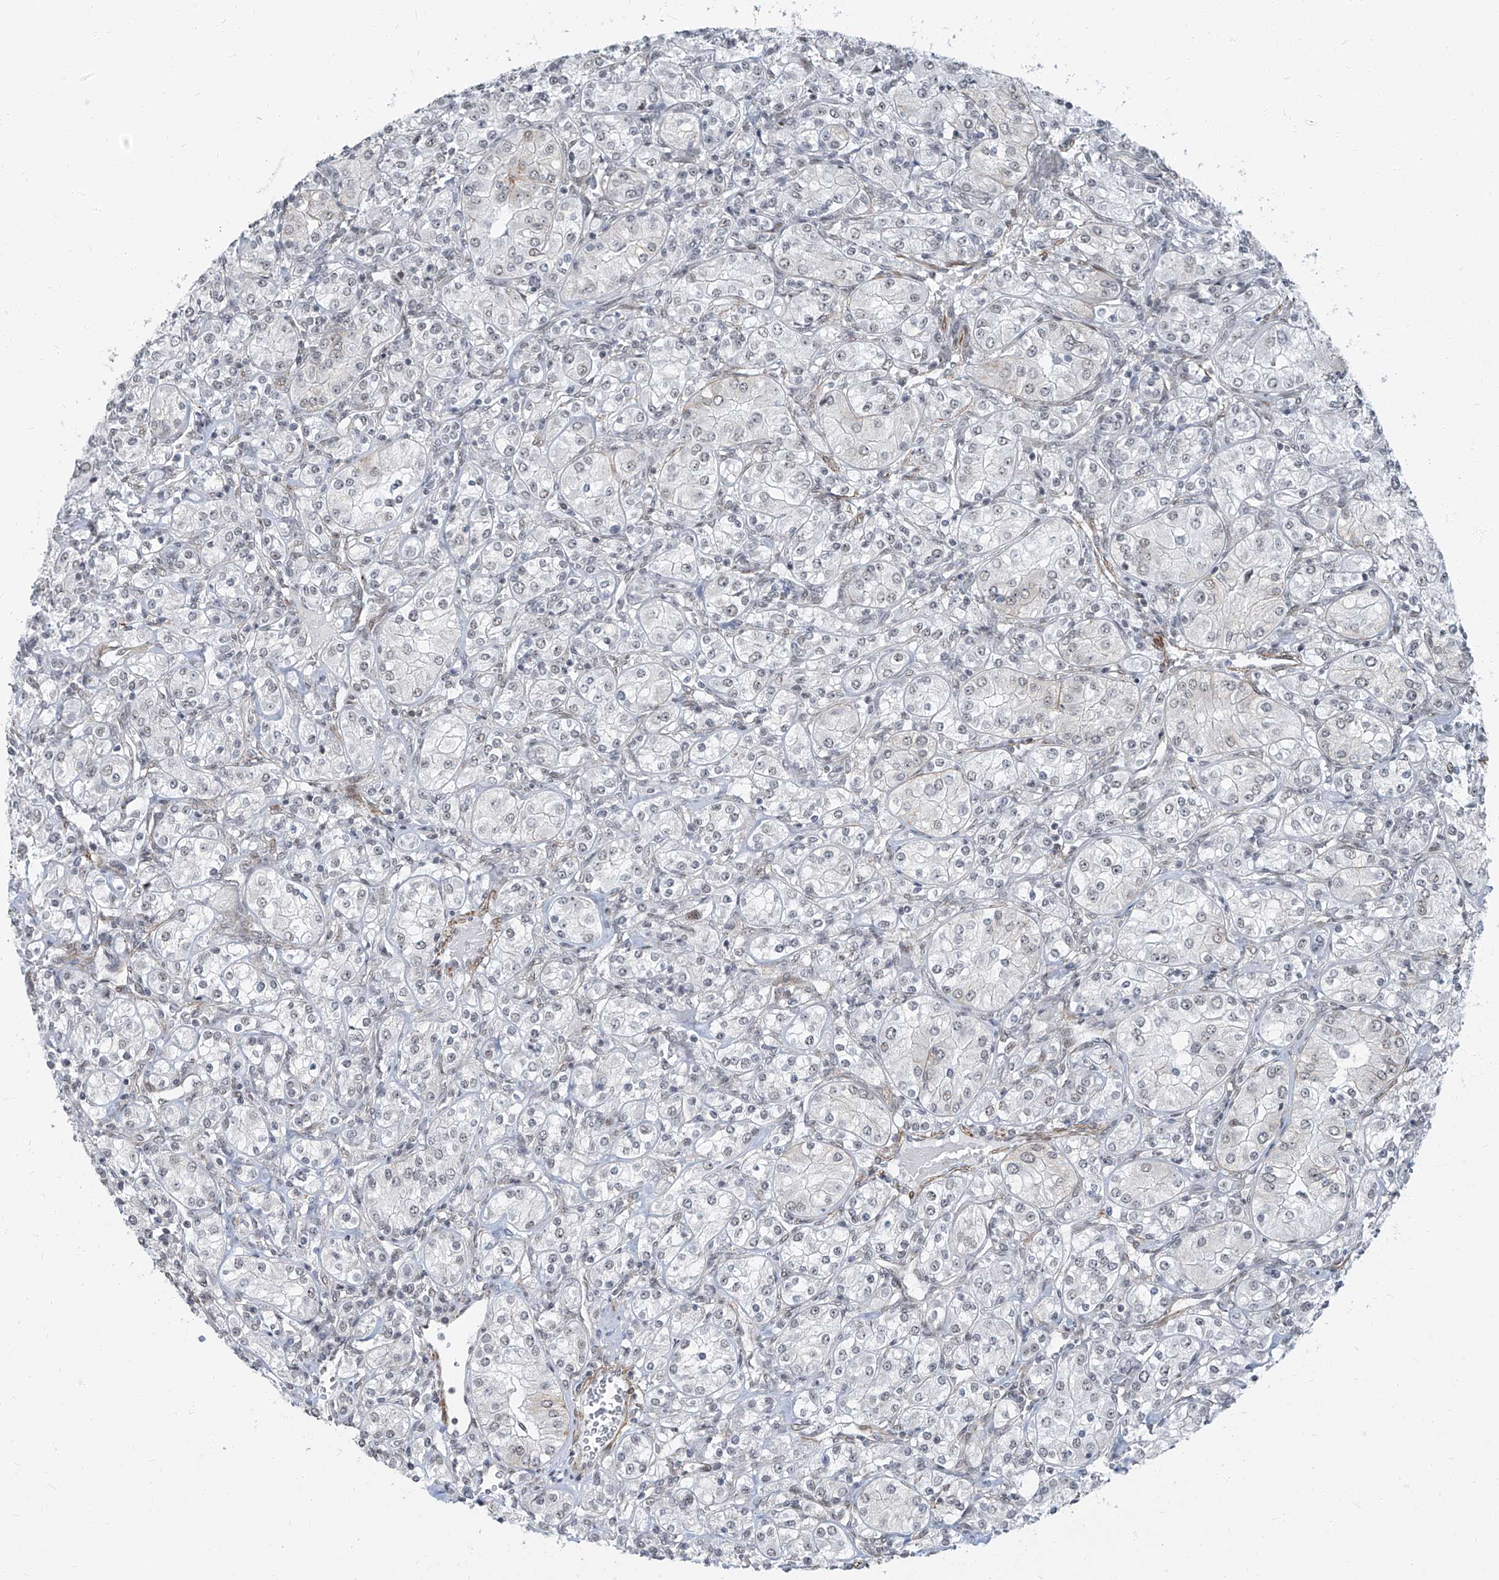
{"staining": {"intensity": "negative", "quantity": "none", "location": "none"}, "tissue": "renal cancer", "cell_type": "Tumor cells", "image_type": "cancer", "snomed": [{"axis": "morphology", "description": "Adenocarcinoma, NOS"}, {"axis": "topography", "description": "Kidney"}], "caption": "The histopathology image demonstrates no significant positivity in tumor cells of renal adenocarcinoma.", "gene": "TXLNB", "patient": {"sex": "male", "age": 77}}